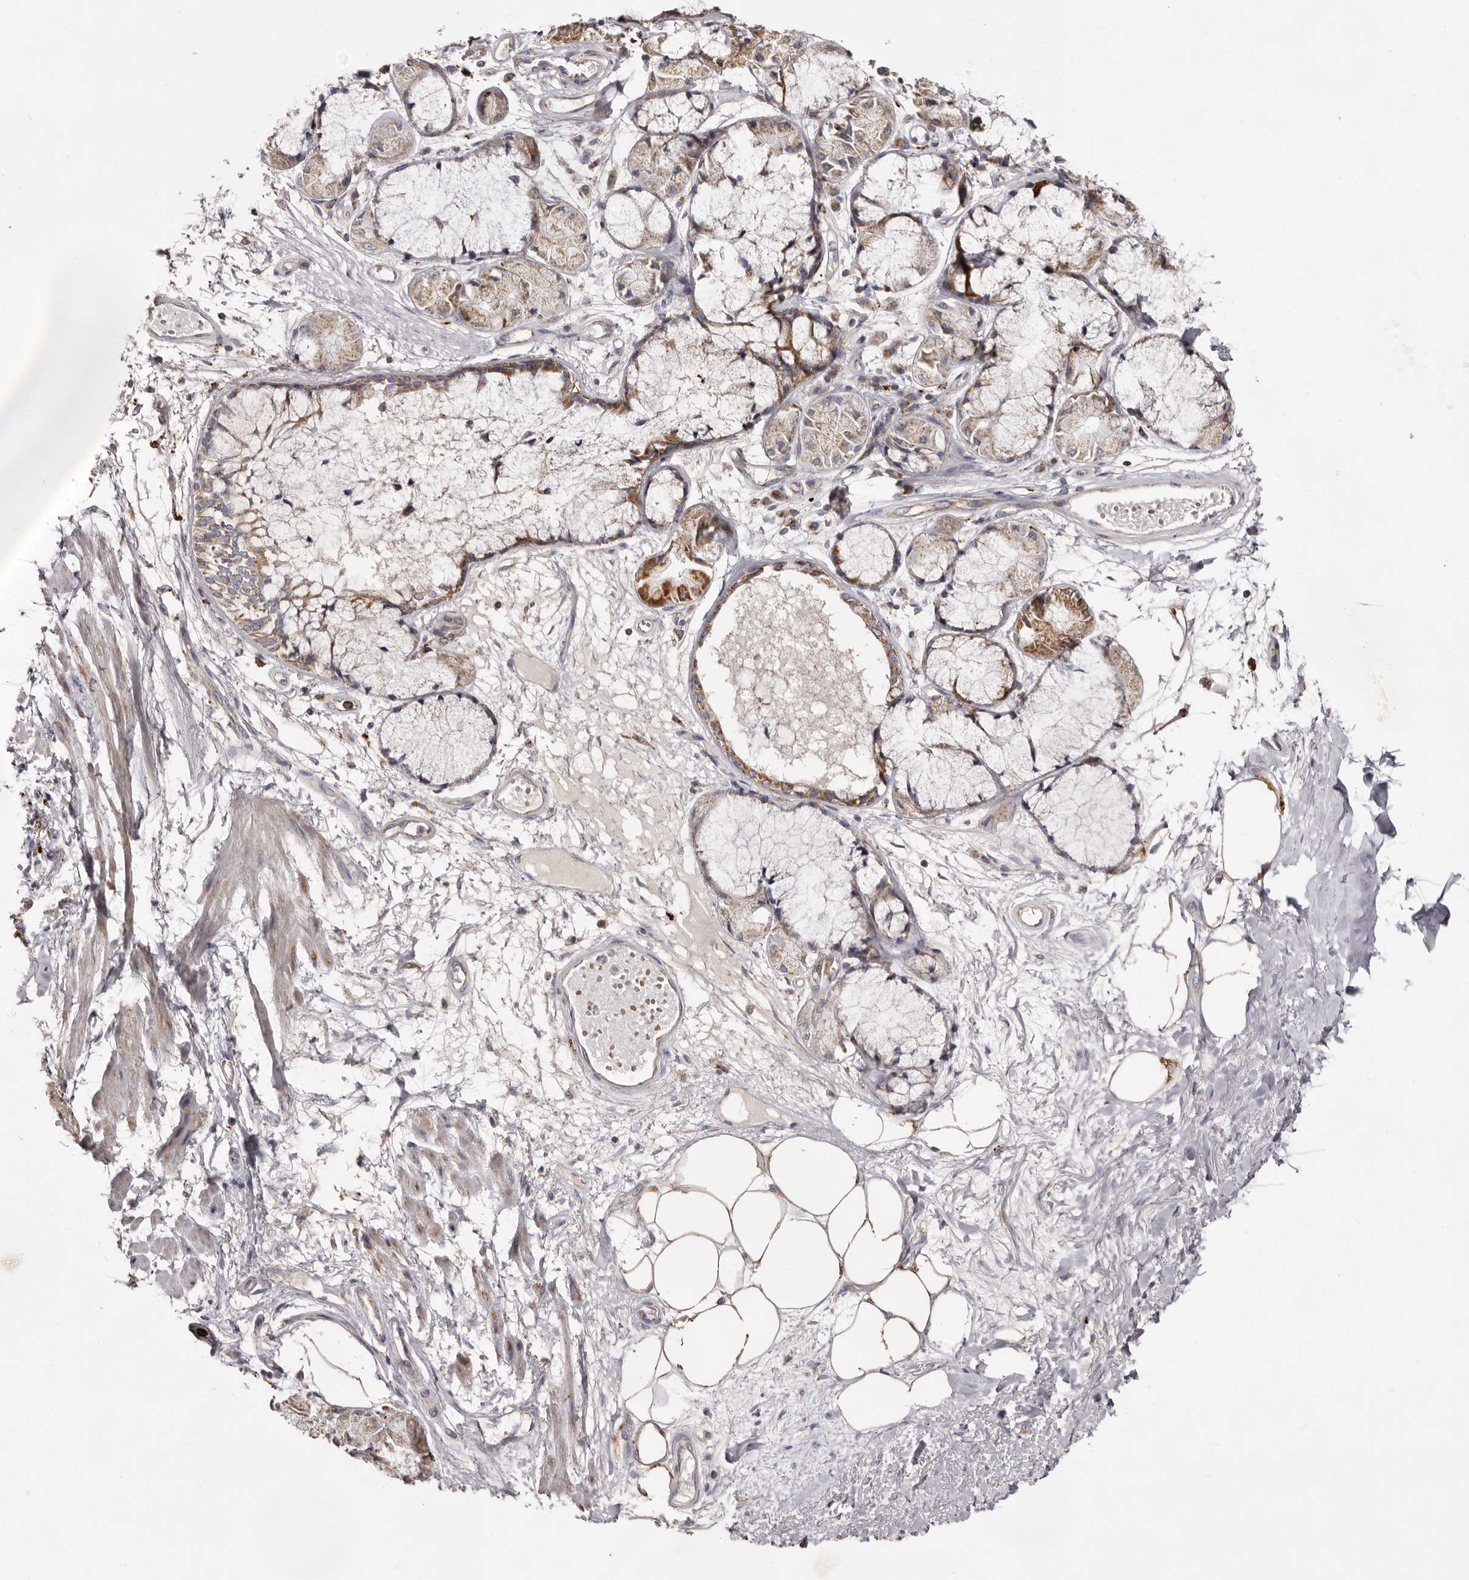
{"staining": {"intensity": "moderate", "quantity": ">75%", "location": "cytoplasmic/membranous"}, "tissue": "adipose tissue", "cell_type": "Adipocytes", "image_type": "normal", "snomed": [{"axis": "morphology", "description": "Normal tissue, NOS"}, {"axis": "topography", "description": "Bronchus"}], "caption": "Protein expression analysis of normal human adipose tissue reveals moderate cytoplasmic/membranous positivity in about >75% of adipocytes.", "gene": "MECR", "patient": {"sex": "male", "age": 66}}